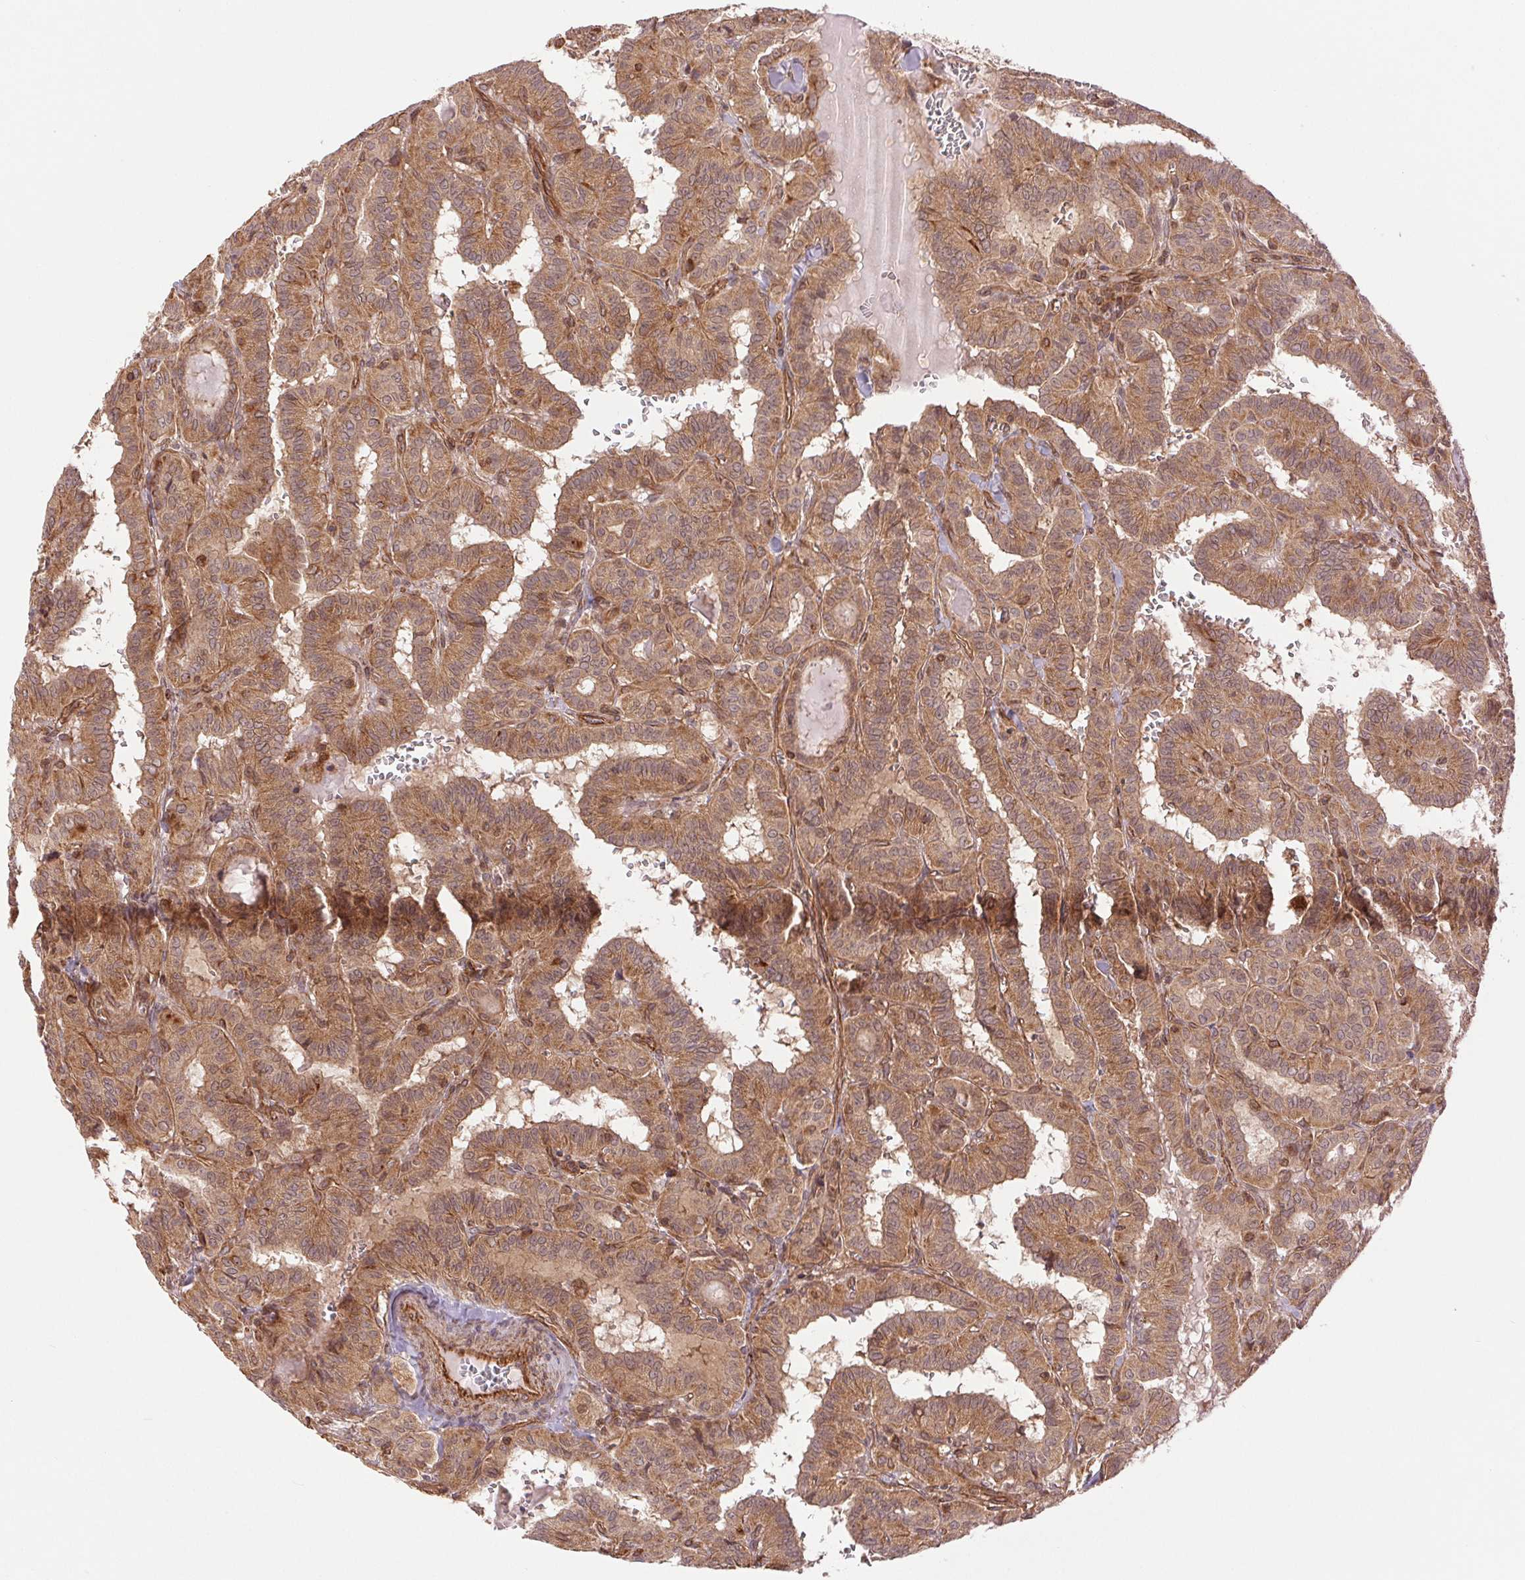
{"staining": {"intensity": "moderate", "quantity": ">75%", "location": "cytoplasmic/membranous"}, "tissue": "thyroid cancer", "cell_type": "Tumor cells", "image_type": "cancer", "snomed": [{"axis": "morphology", "description": "Papillary adenocarcinoma, NOS"}, {"axis": "topography", "description": "Thyroid gland"}], "caption": "A medium amount of moderate cytoplasmic/membranous staining is appreciated in about >75% of tumor cells in thyroid cancer tissue.", "gene": "STARD7", "patient": {"sex": "female", "age": 21}}